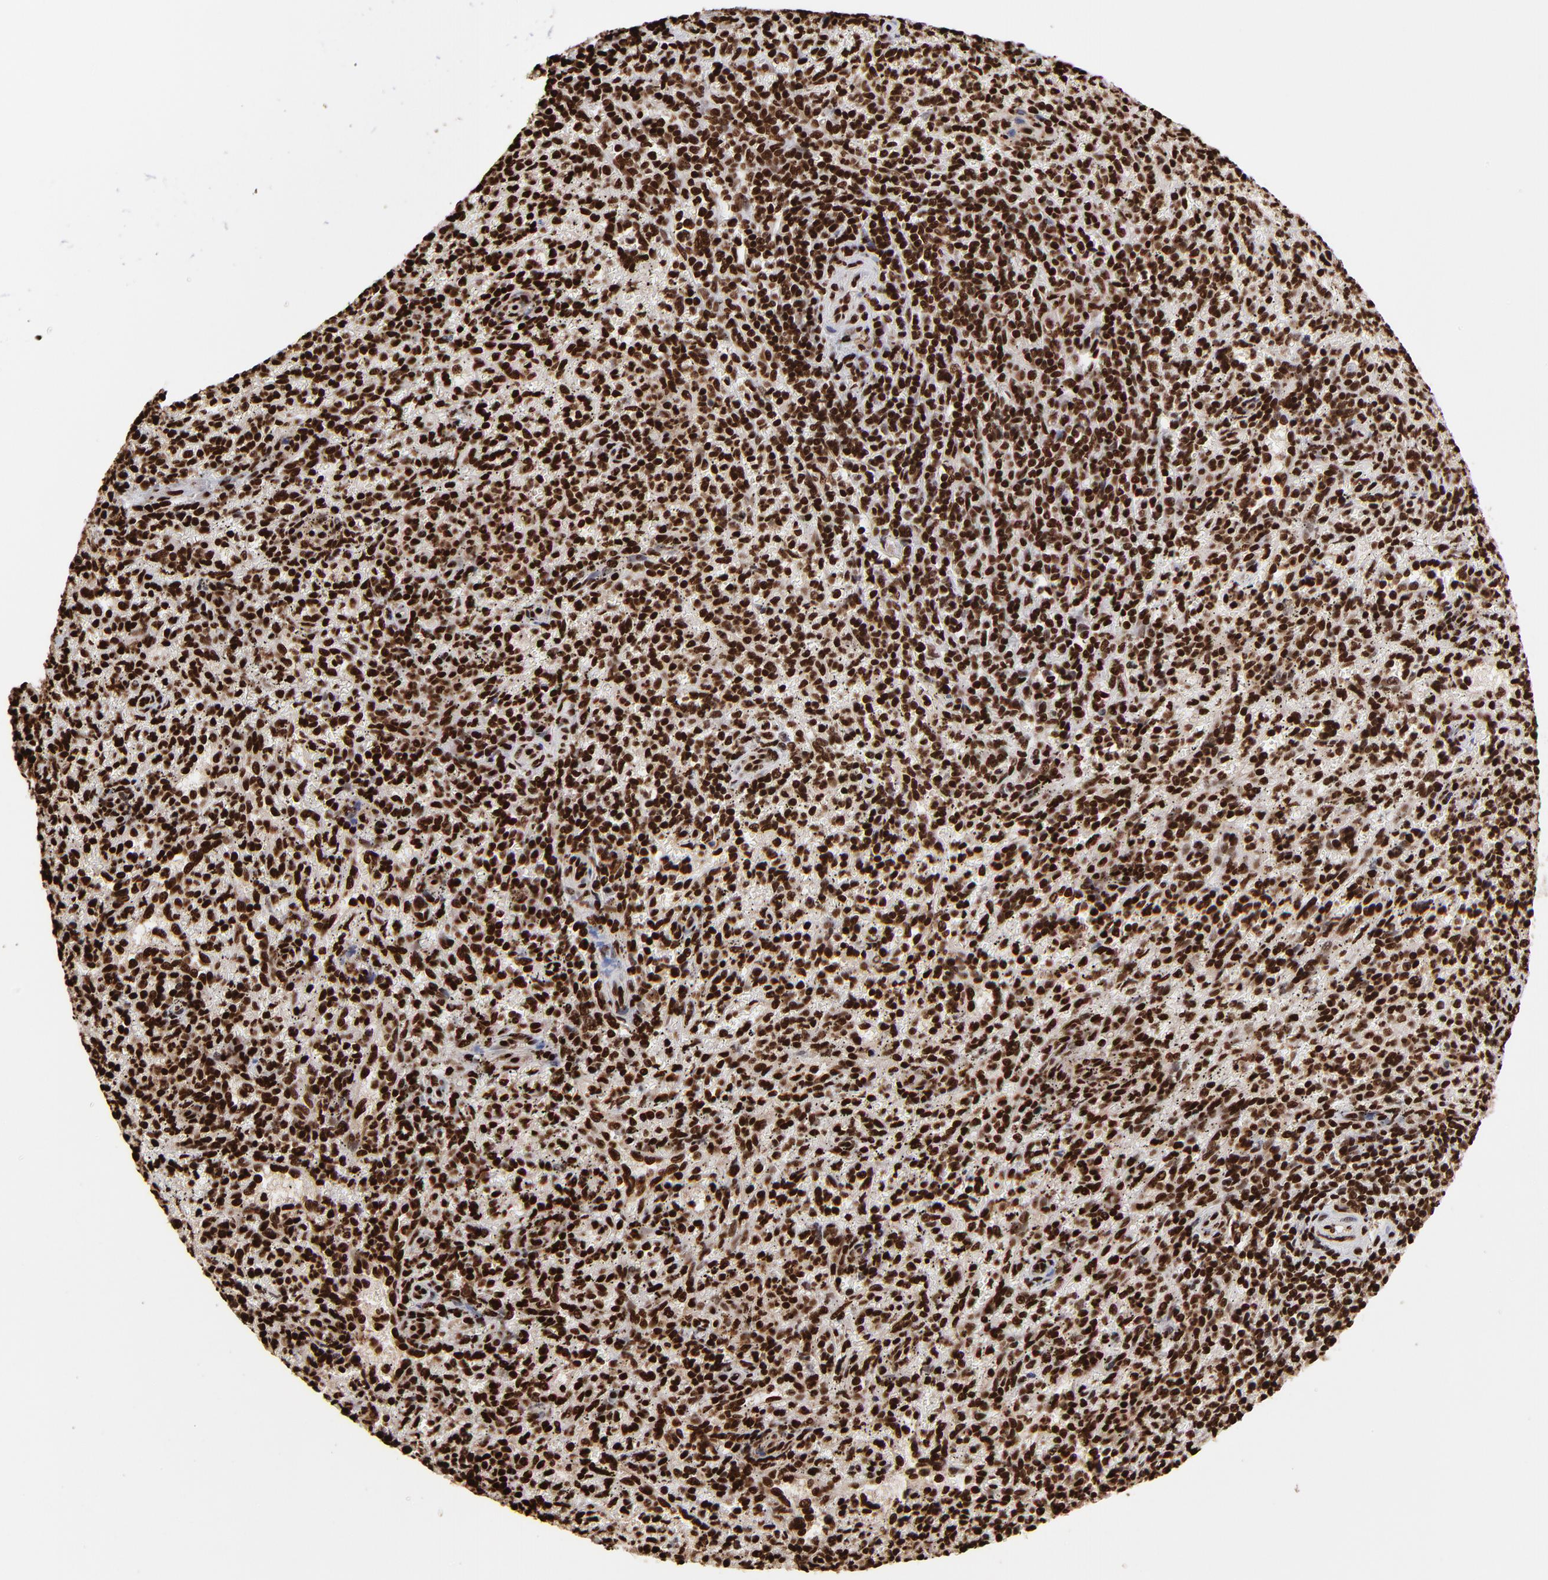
{"staining": {"intensity": "strong", "quantity": ">75%", "location": "nuclear"}, "tissue": "spleen", "cell_type": "Cells in red pulp", "image_type": "normal", "snomed": [{"axis": "morphology", "description": "Normal tissue, NOS"}, {"axis": "topography", "description": "Spleen"}], "caption": "A high-resolution histopathology image shows immunohistochemistry (IHC) staining of benign spleen, which demonstrates strong nuclear staining in about >75% of cells in red pulp. (DAB (3,3'-diaminobenzidine) IHC with brightfield microscopy, high magnification).", "gene": "ZNF544", "patient": {"sex": "female", "age": 10}}